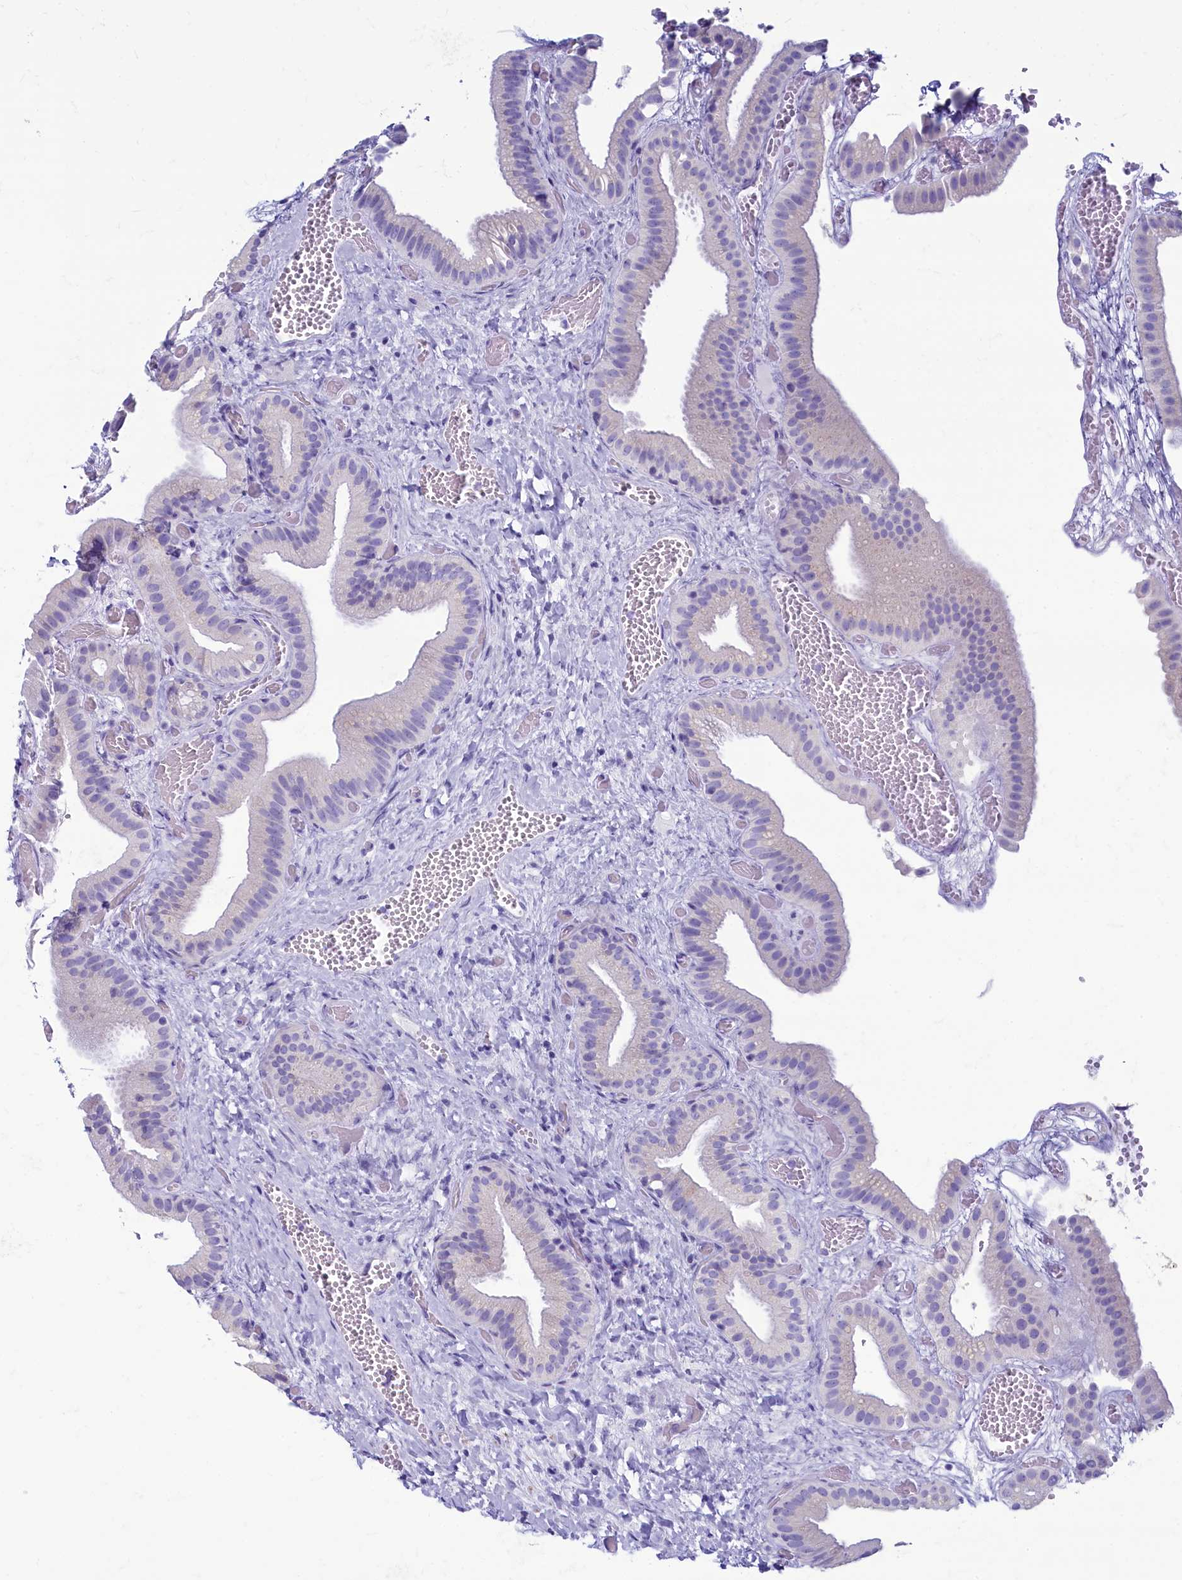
{"staining": {"intensity": "negative", "quantity": "none", "location": "none"}, "tissue": "gallbladder", "cell_type": "Glandular cells", "image_type": "normal", "snomed": [{"axis": "morphology", "description": "Normal tissue, NOS"}, {"axis": "topography", "description": "Gallbladder"}], "caption": "High magnification brightfield microscopy of benign gallbladder stained with DAB (brown) and counterstained with hematoxylin (blue): glandular cells show no significant positivity.", "gene": "SKA3", "patient": {"sex": "female", "age": 64}}